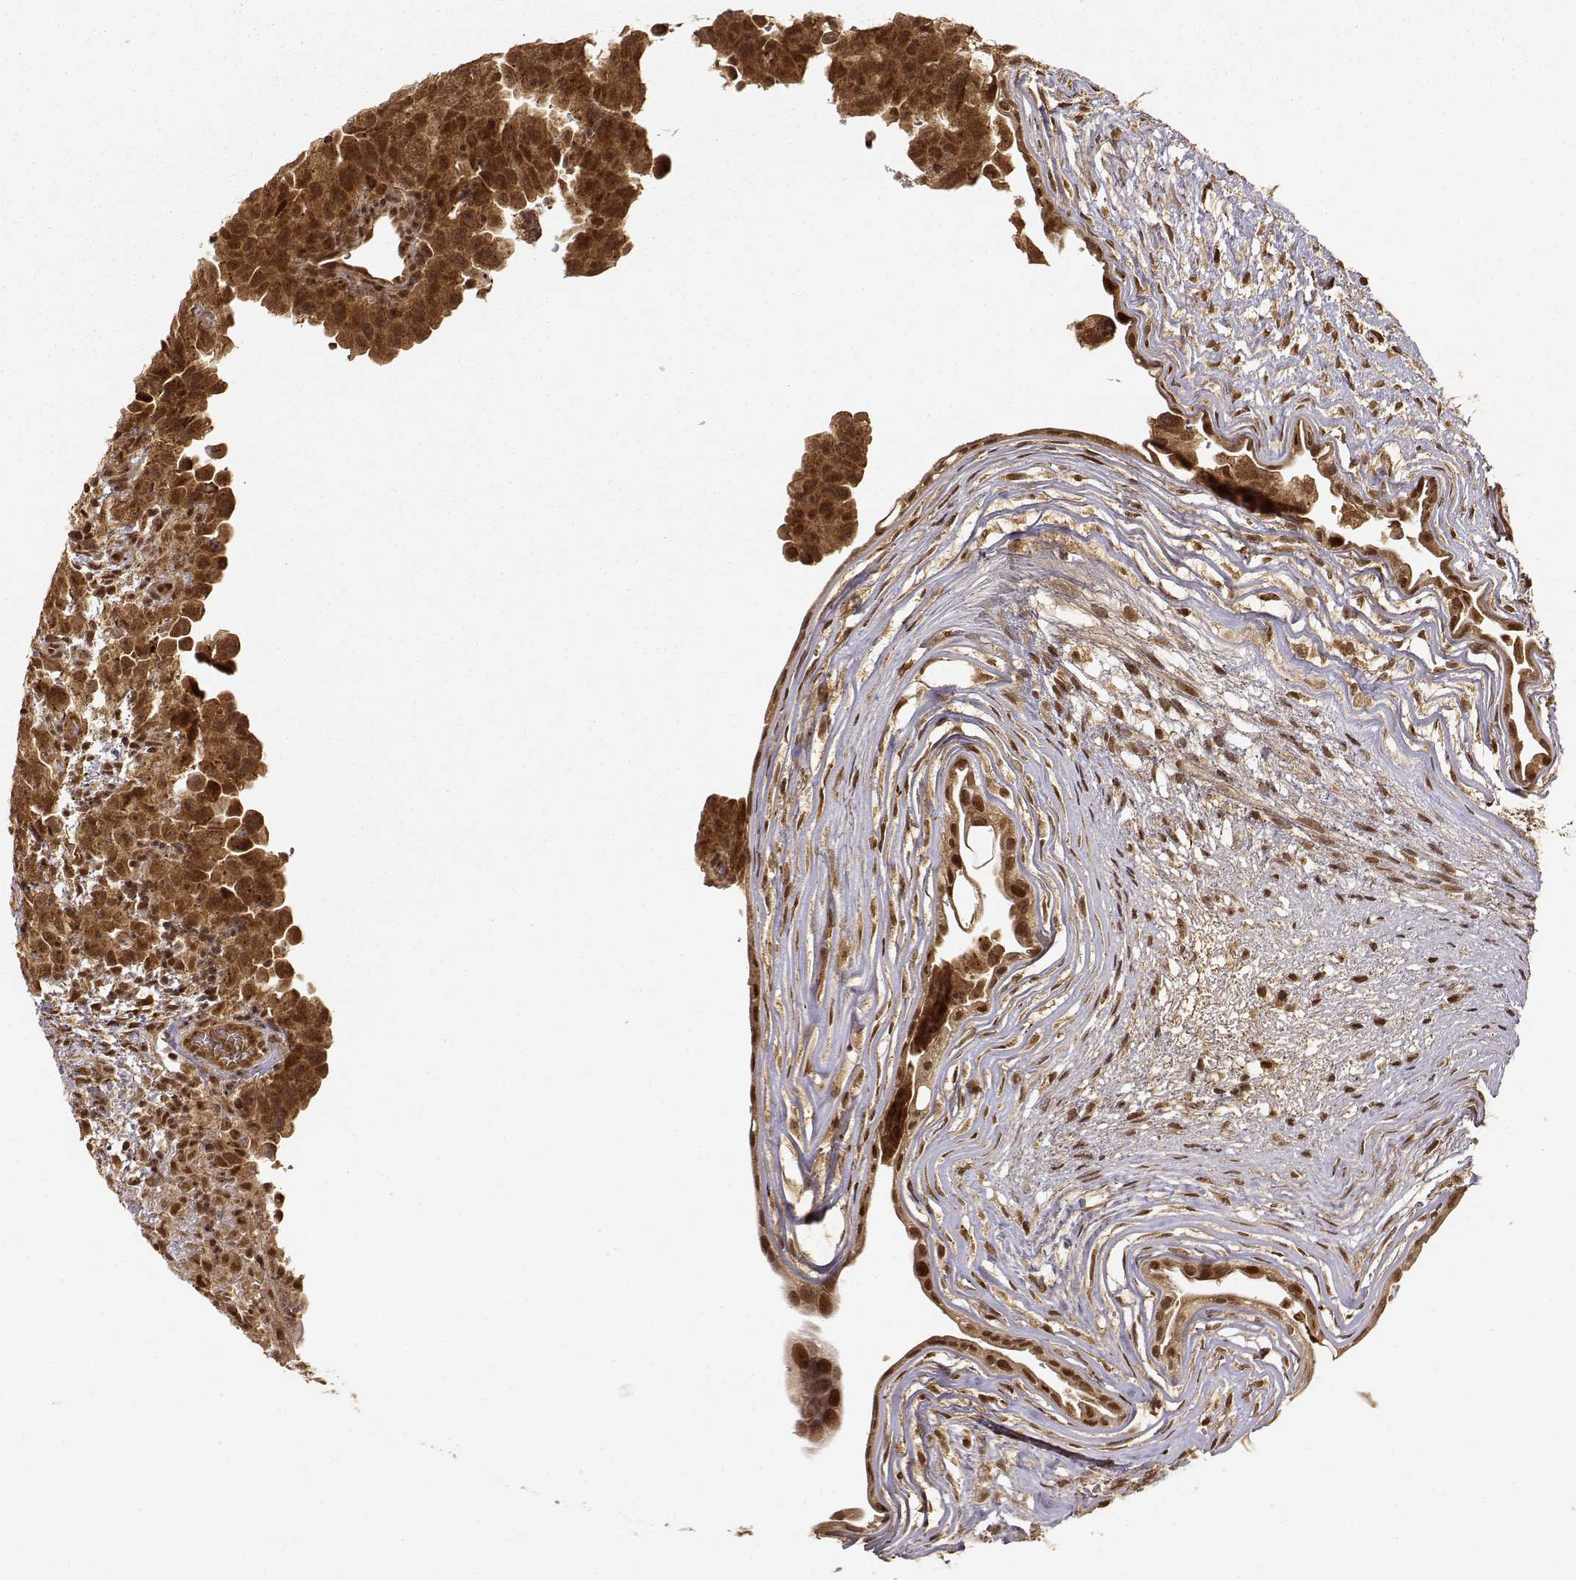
{"staining": {"intensity": "moderate", "quantity": ">75%", "location": "cytoplasmic/membranous,nuclear"}, "tissue": "testis cancer", "cell_type": "Tumor cells", "image_type": "cancer", "snomed": [{"axis": "morphology", "description": "Normal tissue, NOS"}, {"axis": "morphology", "description": "Carcinoma, Embryonal, NOS"}, {"axis": "topography", "description": "Testis"}, {"axis": "topography", "description": "Epididymis"}], "caption": "Tumor cells demonstrate medium levels of moderate cytoplasmic/membranous and nuclear expression in about >75% of cells in human testis cancer. (brown staining indicates protein expression, while blue staining denotes nuclei).", "gene": "MAEA", "patient": {"sex": "male", "age": 24}}